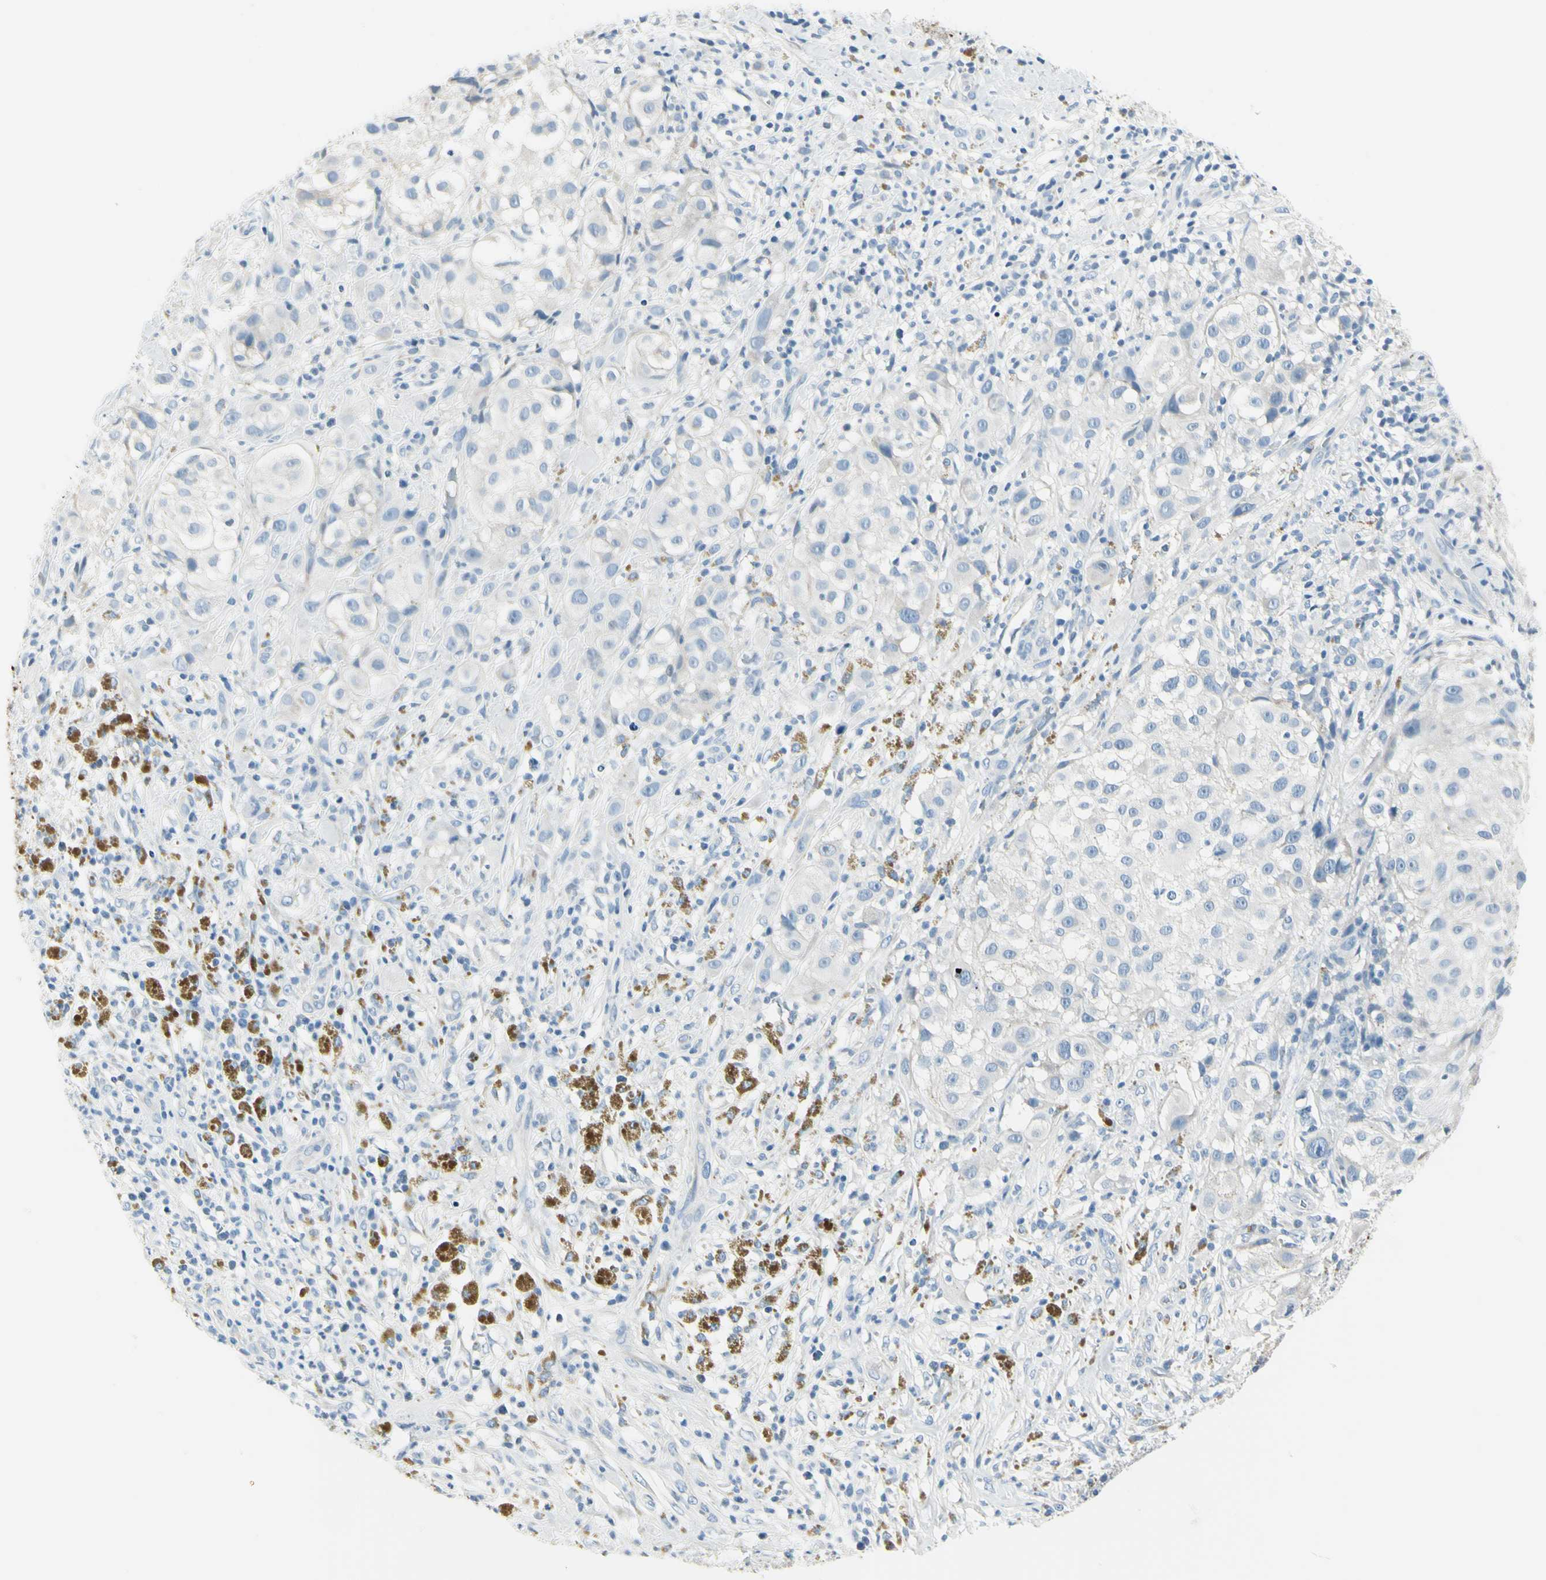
{"staining": {"intensity": "negative", "quantity": "none", "location": "none"}, "tissue": "melanoma", "cell_type": "Tumor cells", "image_type": "cancer", "snomed": [{"axis": "morphology", "description": "Necrosis, NOS"}, {"axis": "morphology", "description": "Malignant melanoma, NOS"}, {"axis": "topography", "description": "Skin"}], "caption": "Photomicrograph shows no protein staining in tumor cells of malignant melanoma tissue.", "gene": "DLG4", "patient": {"sex": "female", "age": 87}}